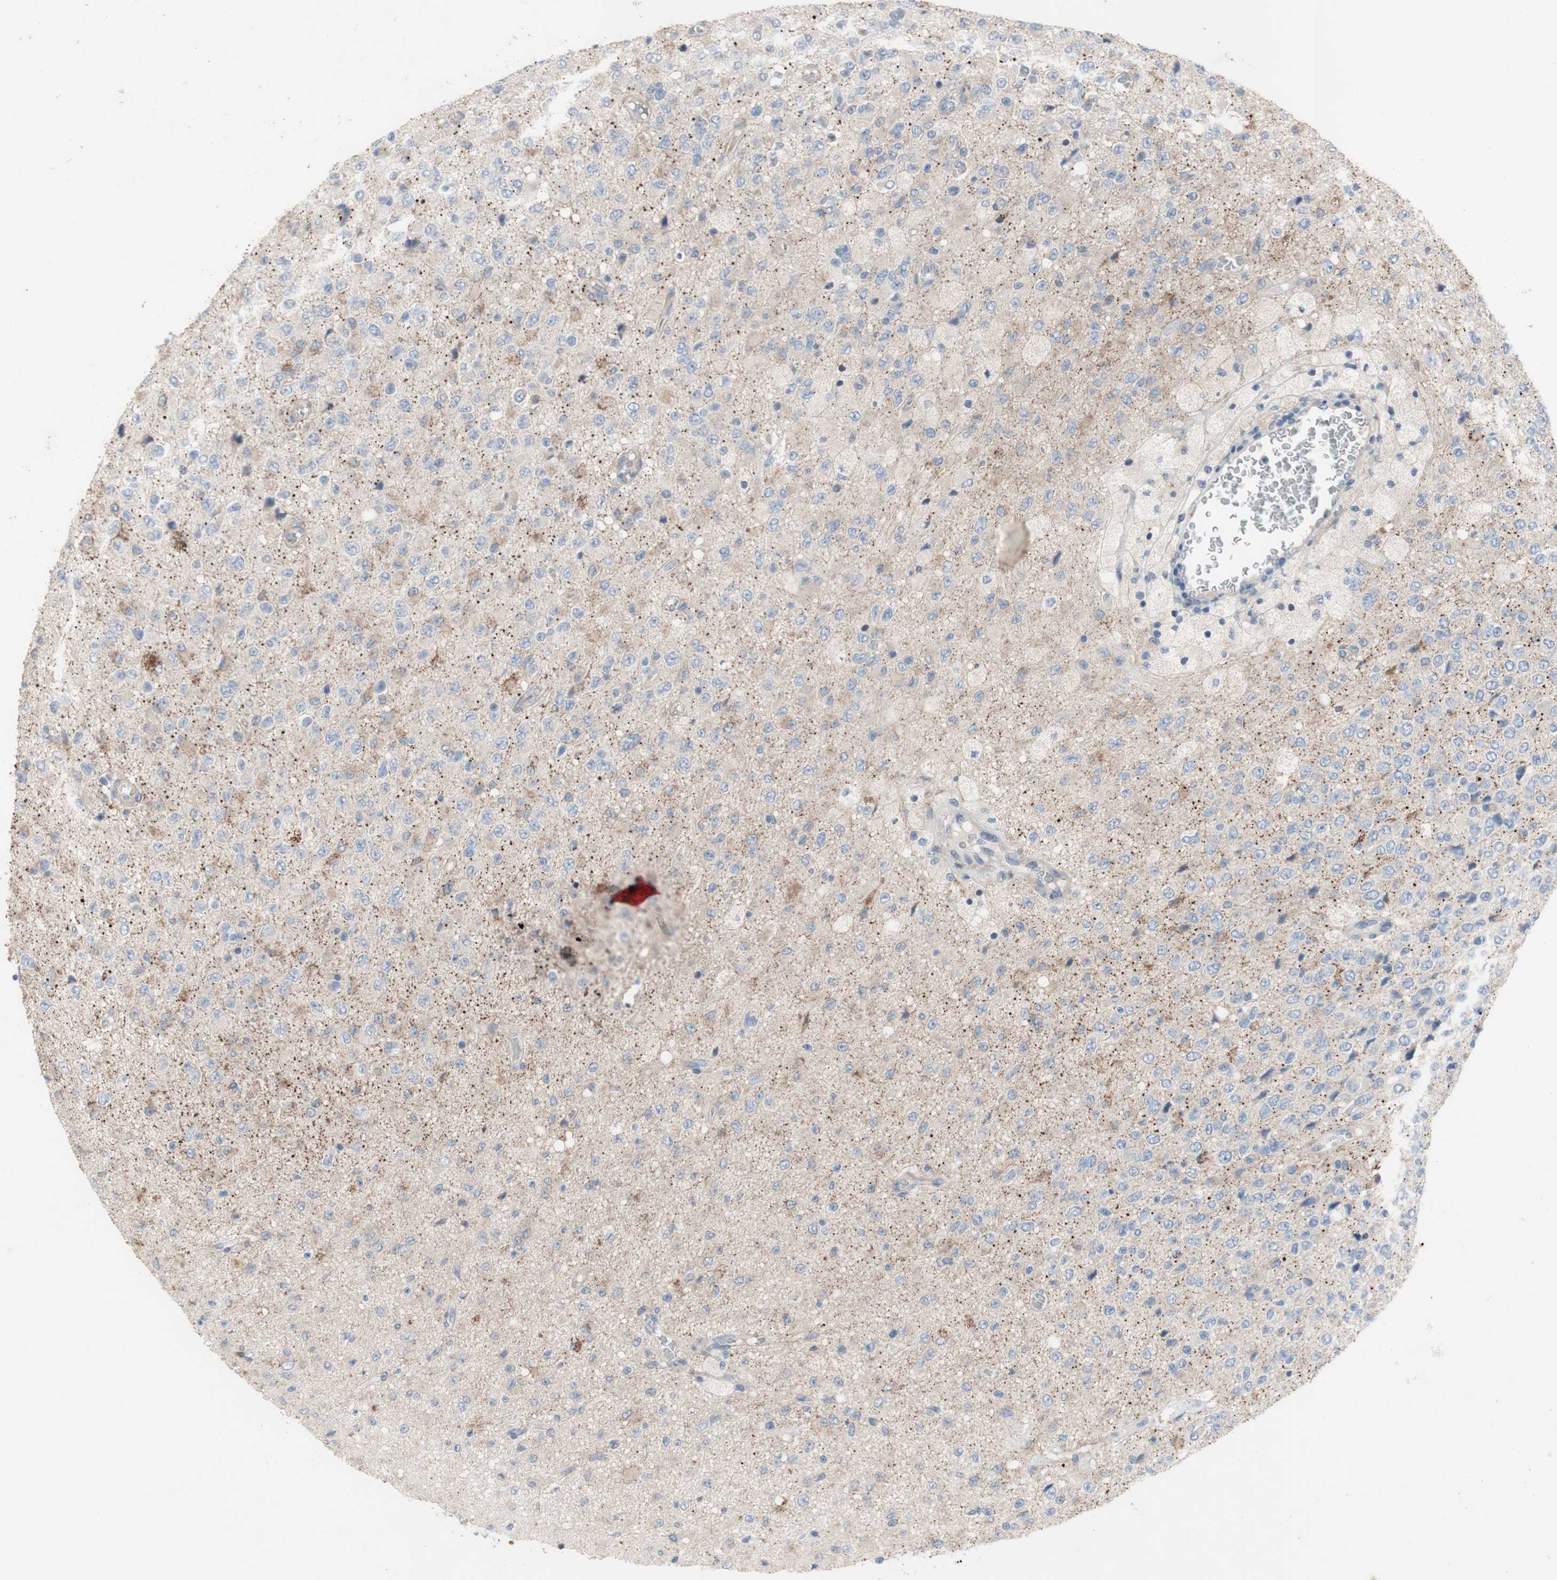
{"staining": {"intensity": "negative", "quantity": "none", "location": "none"}, "tissue": "glioma", "cell_type": "Tumor cells", "image_type": "cancer", "snomed": [{"axis": "morphology", "description": "Glioma, malignant, High grade"}, {"axis": "topography", "description": "pancreas cauda"}], "caption": "Human malignant high-grade glioma stained for a protein using immunohistochemistry (IHC) demonstrates no staining in tumor cells.", "gene": "TTC14", "patient": {"sex": "male", "age": 60}}